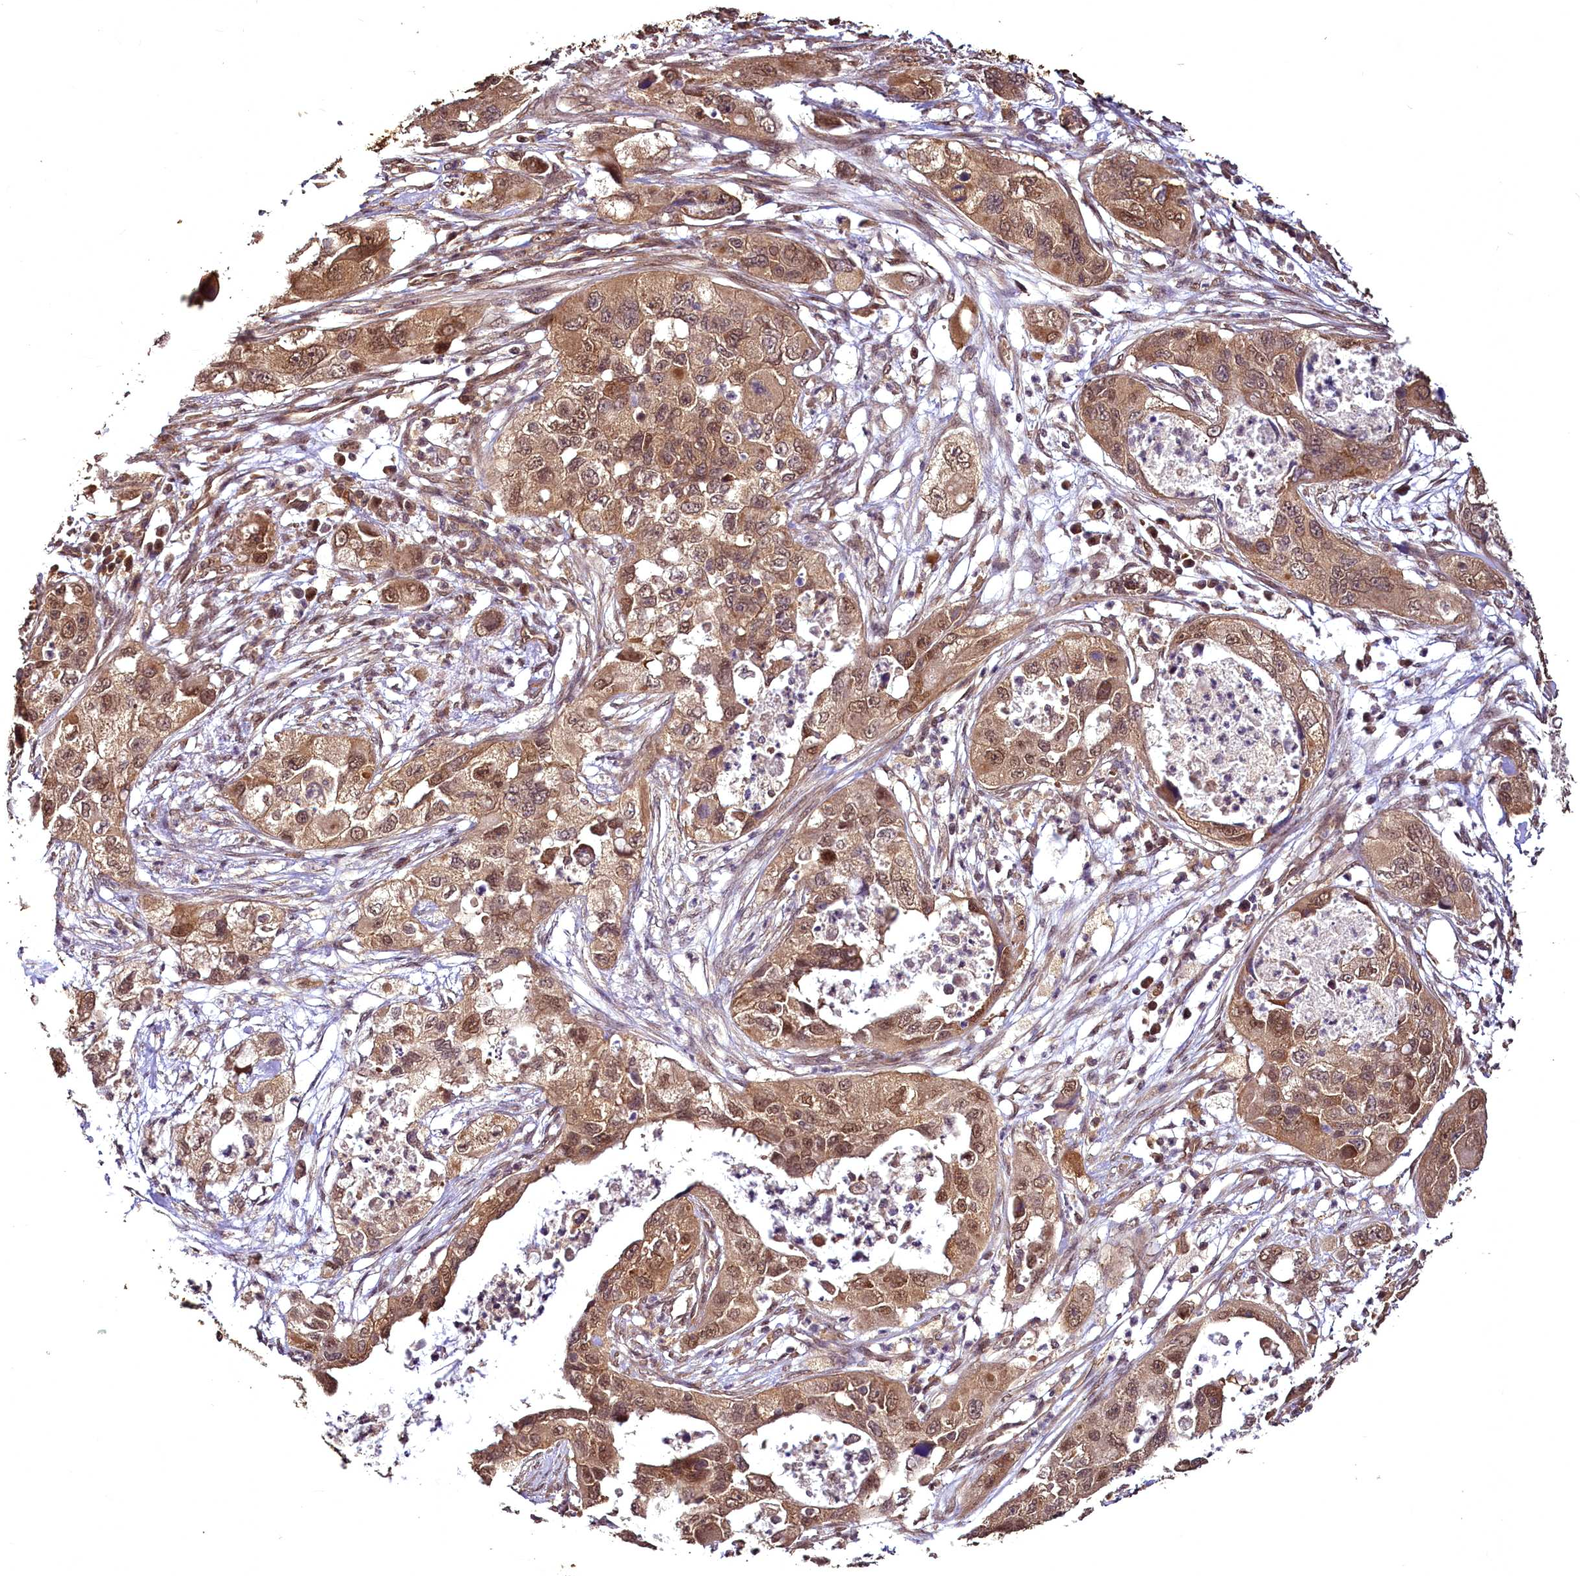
{"staining": {"intensity": "moderate", "quantity": ">75%", "location": "cytoplasmic/membranous,nuclear"}, "tissue": "pancreatic cancer", "cell_type": "Tumor cells", "image_type": "cancer", "snomed": [{"axis": "morphology", "description": "Adenocarcinoma, NOS"}, {"axis": "topography", "description": "Pancreas"}], "caption": "Immunohistochemistry (IHC) (DAB (3,3'-diaminobenzidine)) staining of pancreatic adenocarcinoma exhibits moderate cytoplasmic/membranous and nuclear protein positivity in approximately >75% of tumor cells. (DAB (3,3'-diaminobenzidine) IHC, brown staining for protein, blue staining for nuclei).", "gene": "VPS51", "patient": {"sex": "female", "age": 78}}